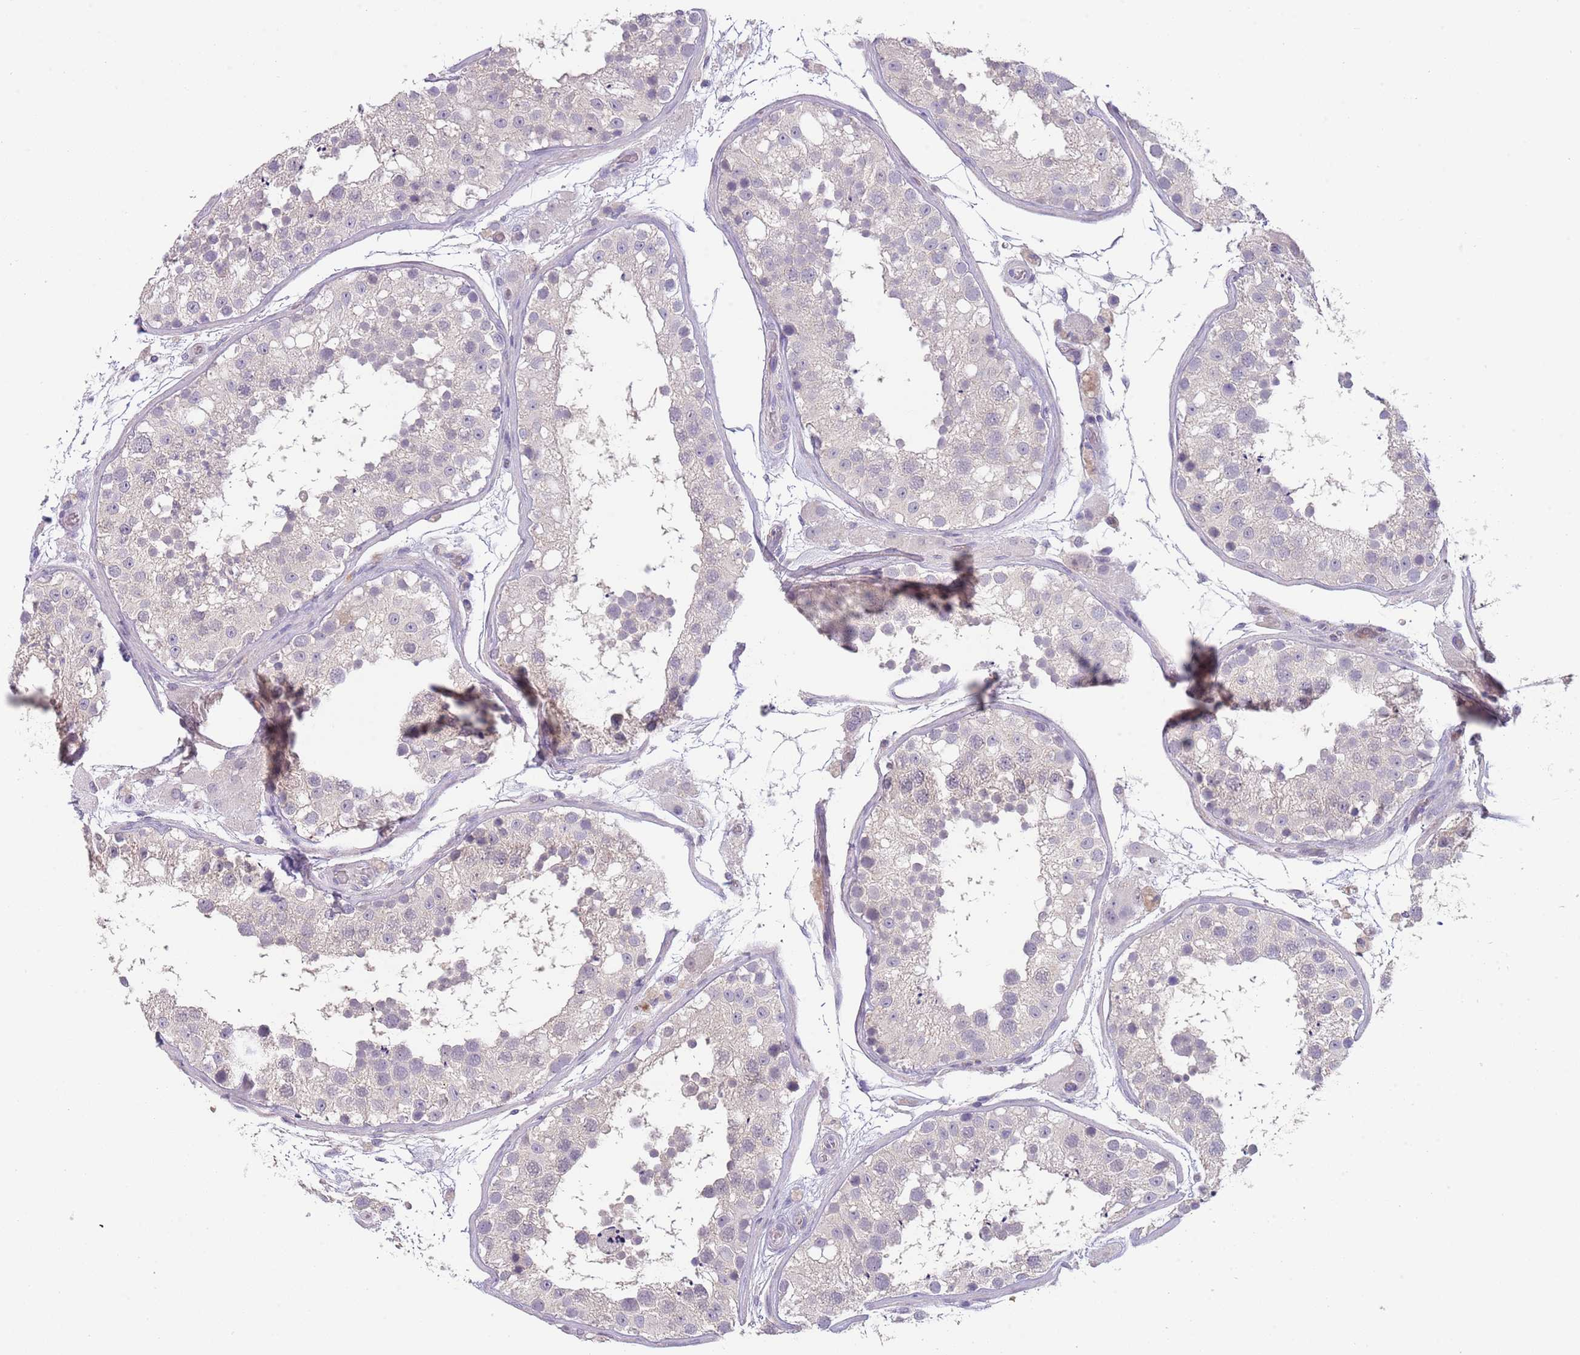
{"staining": {"intensity": "negative", "quantity": "none", "location": "none"}, "tissue": "testis", "cell_type": "Cells in seminiferous ducts", "image_type": "normal", "snomed": [{"axis": "morphology", "description": "Normal tissue, NOS"}, {"axis": "topography", "description": "Testis"}], "caption": "DAB (3,3'-diaminobenzidine) immunohistochemical staining of unremarkable testis displays no significant staining in cells in seminiferous ducts. The staining is performed using DAB (3,3'-diaminobenzidine) brown chromogen with nuclei counter-stained in using hematoxylin.", "gene": "PIMREG", "patient": {"sex": "male", "age": 26}}